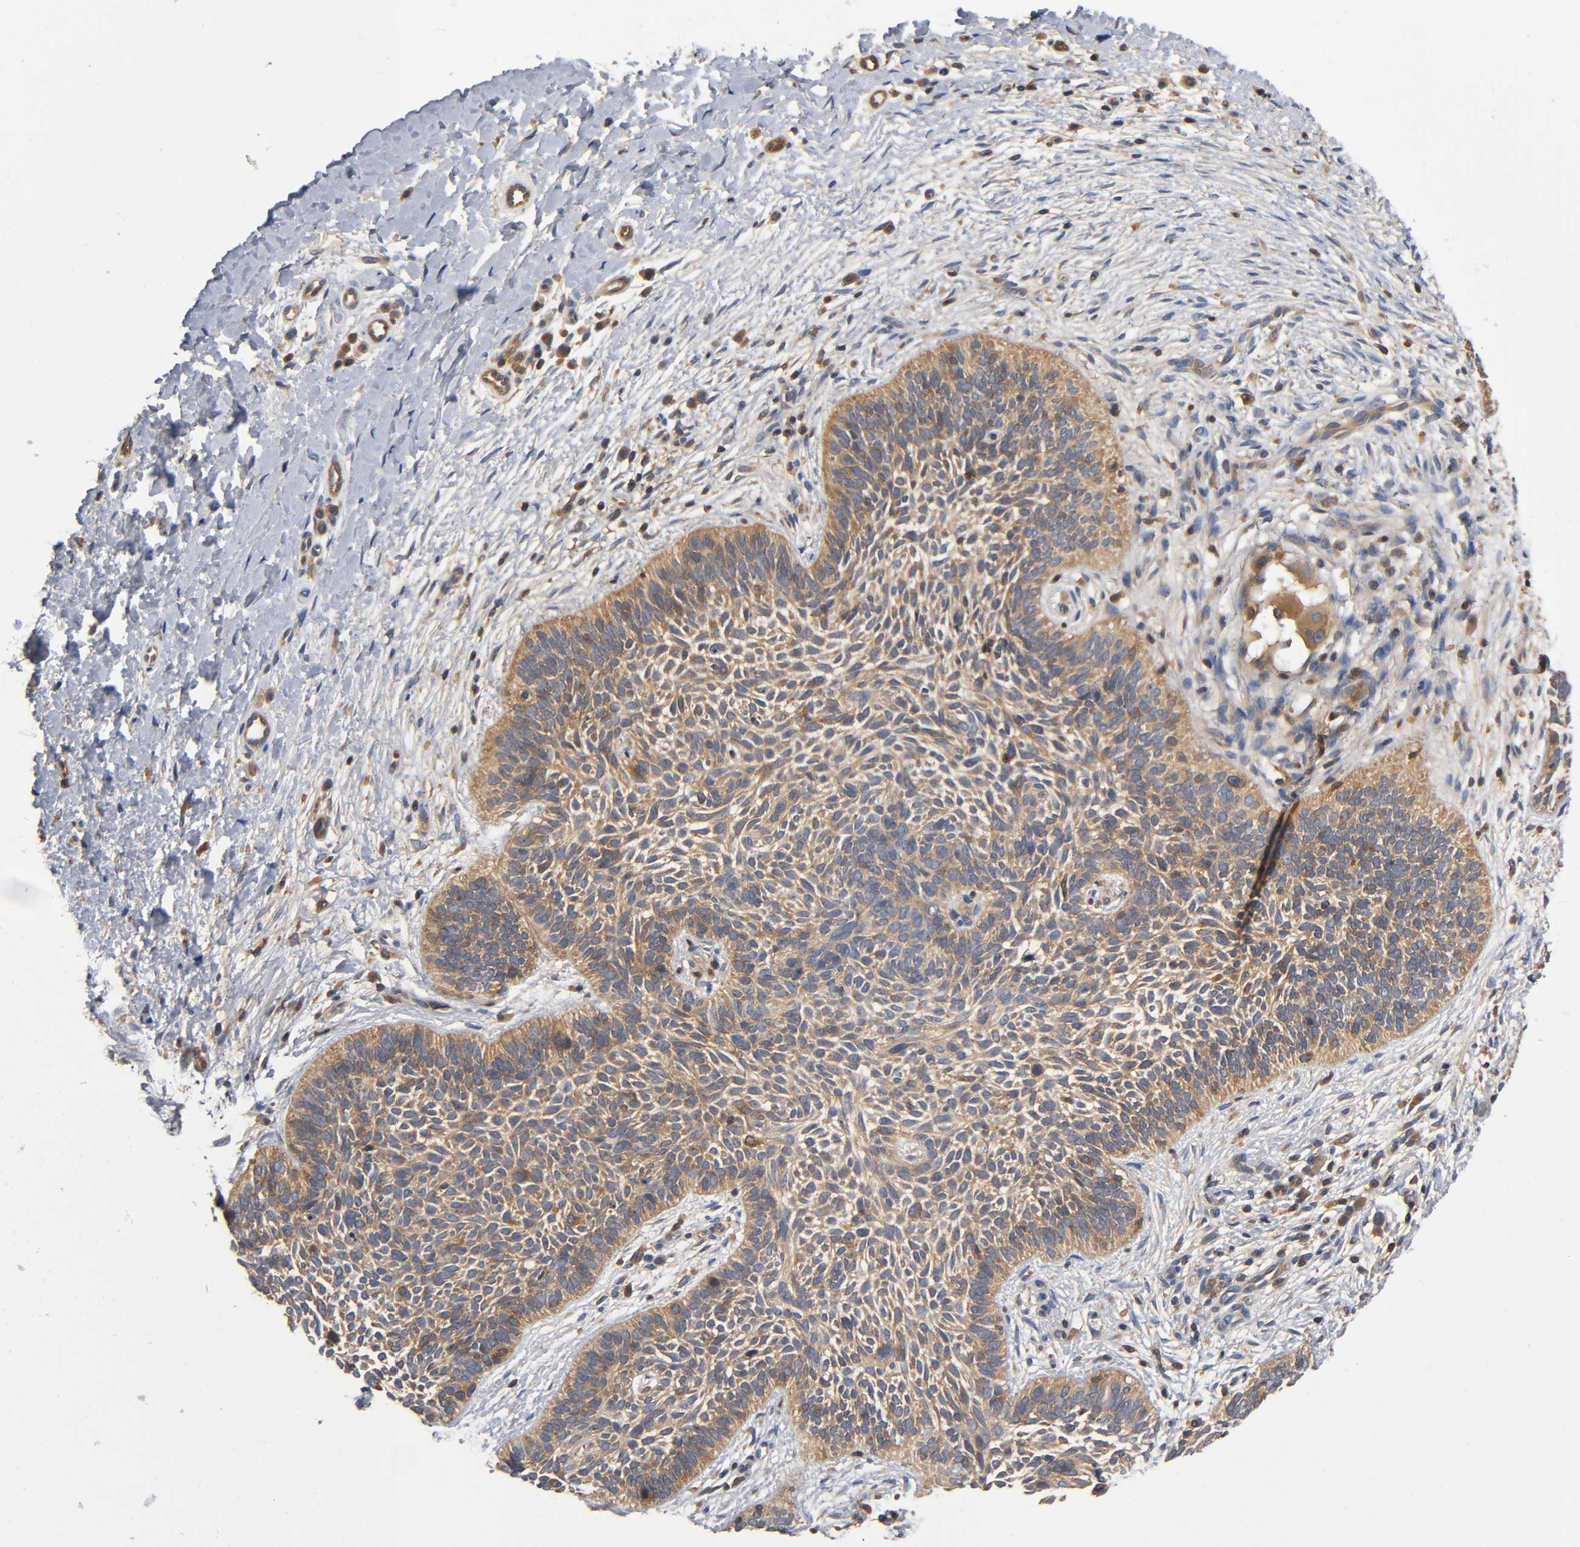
{"staining": {"intensity": "moderate", "quantity": ">75%", "location": "cytoplasmic/membranous"}, "tissue": "skin cancer", "cell_type": "Tumor cells", "image_type": "cancer", "snomed": [{"axis": "morphology", "description": "Basal cell carcinoma"}, {"axis": "topography", "description": "Skin"}], "caption": "An immunohistochemistry histopathology image of tumor tissue is shown. Protein staining in brown shows moderate cytoplasmic/membranous positivity in skin basal cell carcinoma within tumor cells. The staining was performed using DAB to visualize the protein expression in brown, while the nuclei were stained in blue with hematoxylin (Magnification: 20x).", "gene": "PRKAB1", "patient": {"sex": "female", "age": 79}}